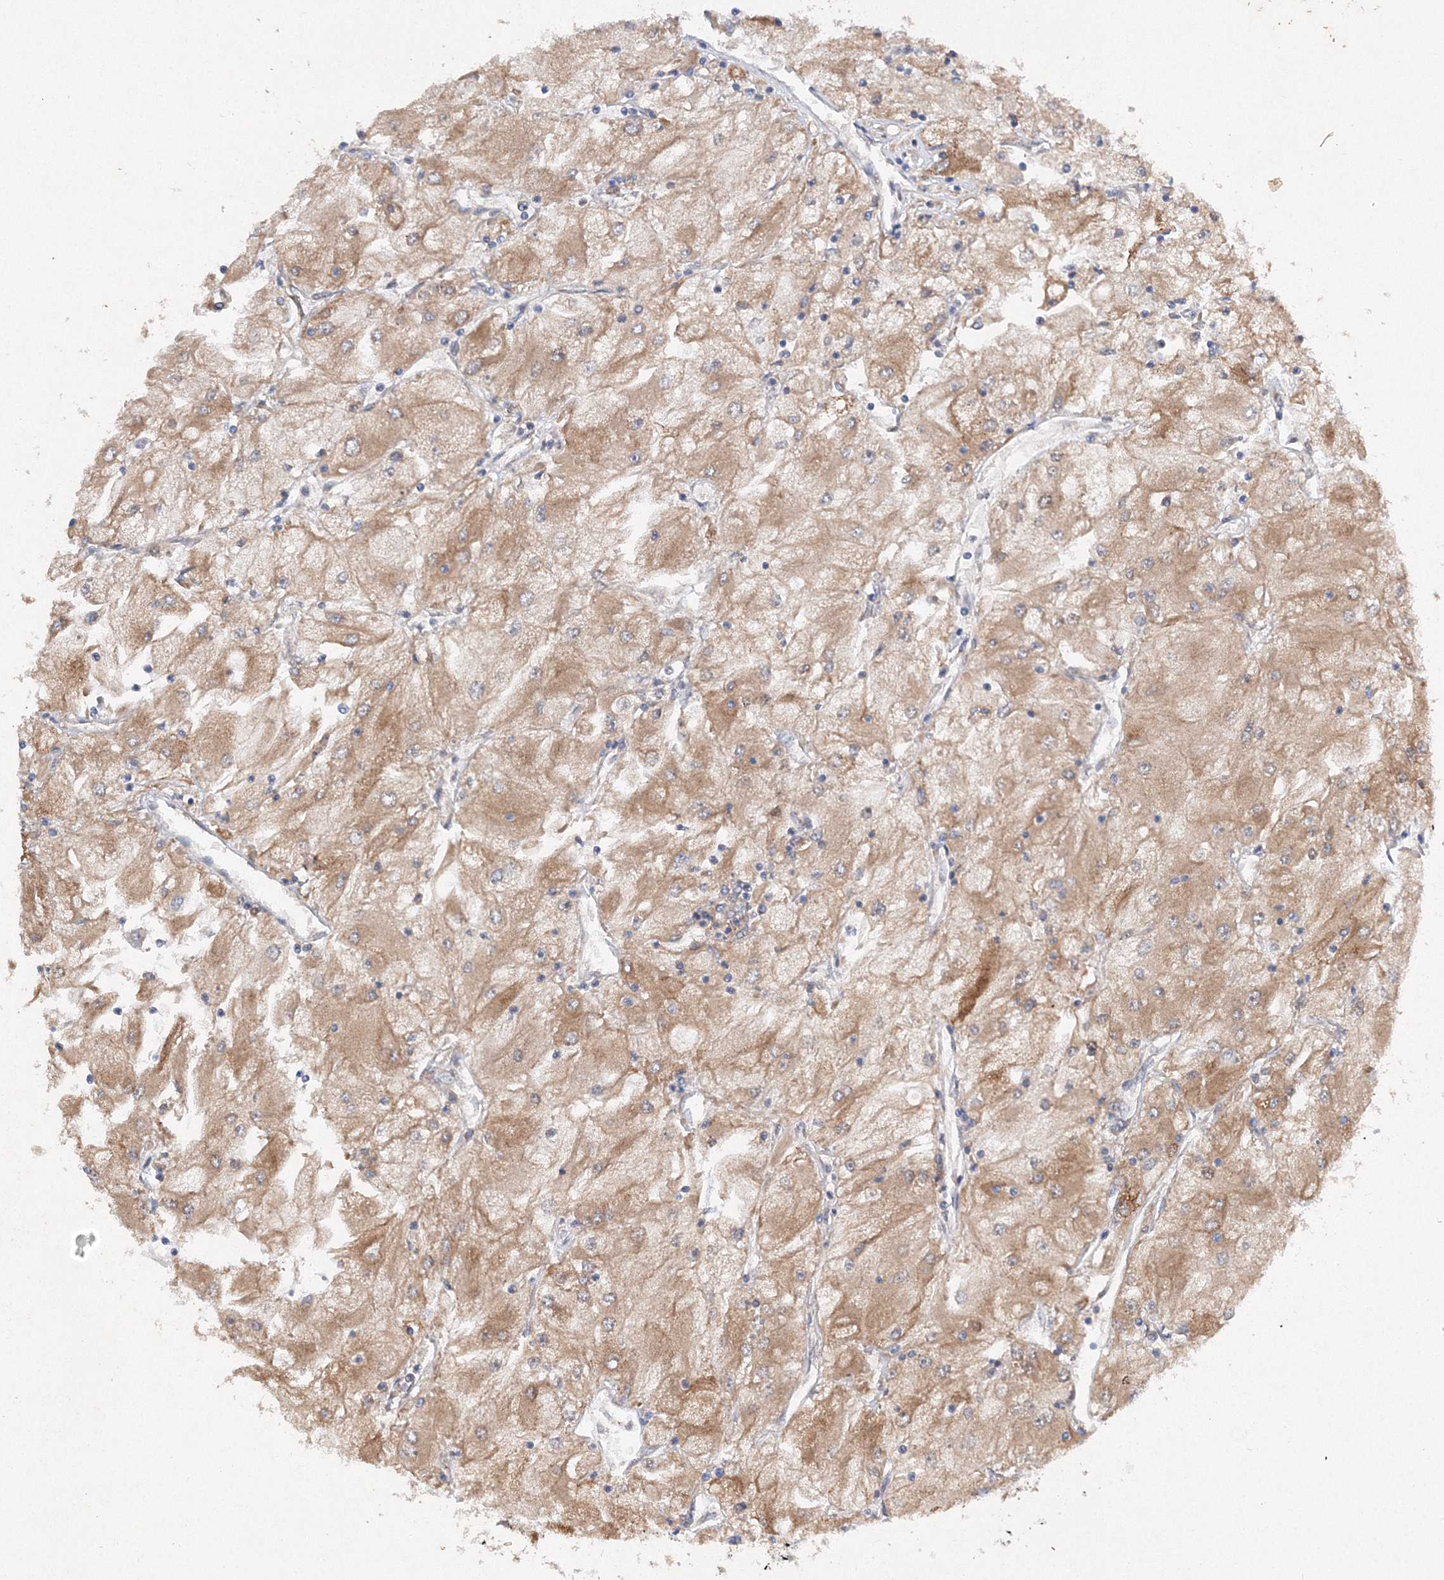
{"staining": {"intensity": "moderate", "quantity": ">75%", "location": "cytoplasmic/membranous"}, "tissue": "renal cancer", "cell_type": "Tumor cells", "image_type": "cancer", "snomed": [{"axis": "morphology", "description": "Adenocarcinoma, NOS"}, {"axis": "topography", "description": "Kidney"}], "caption": "This image reveals immunohistochemistry staining of renal cancer, with medium moderate cytoplasmic/membranous staining in about >75% of tumor cells.", "gene": "SLC36A1", "patient": {"sex": "male", "age": 80}}